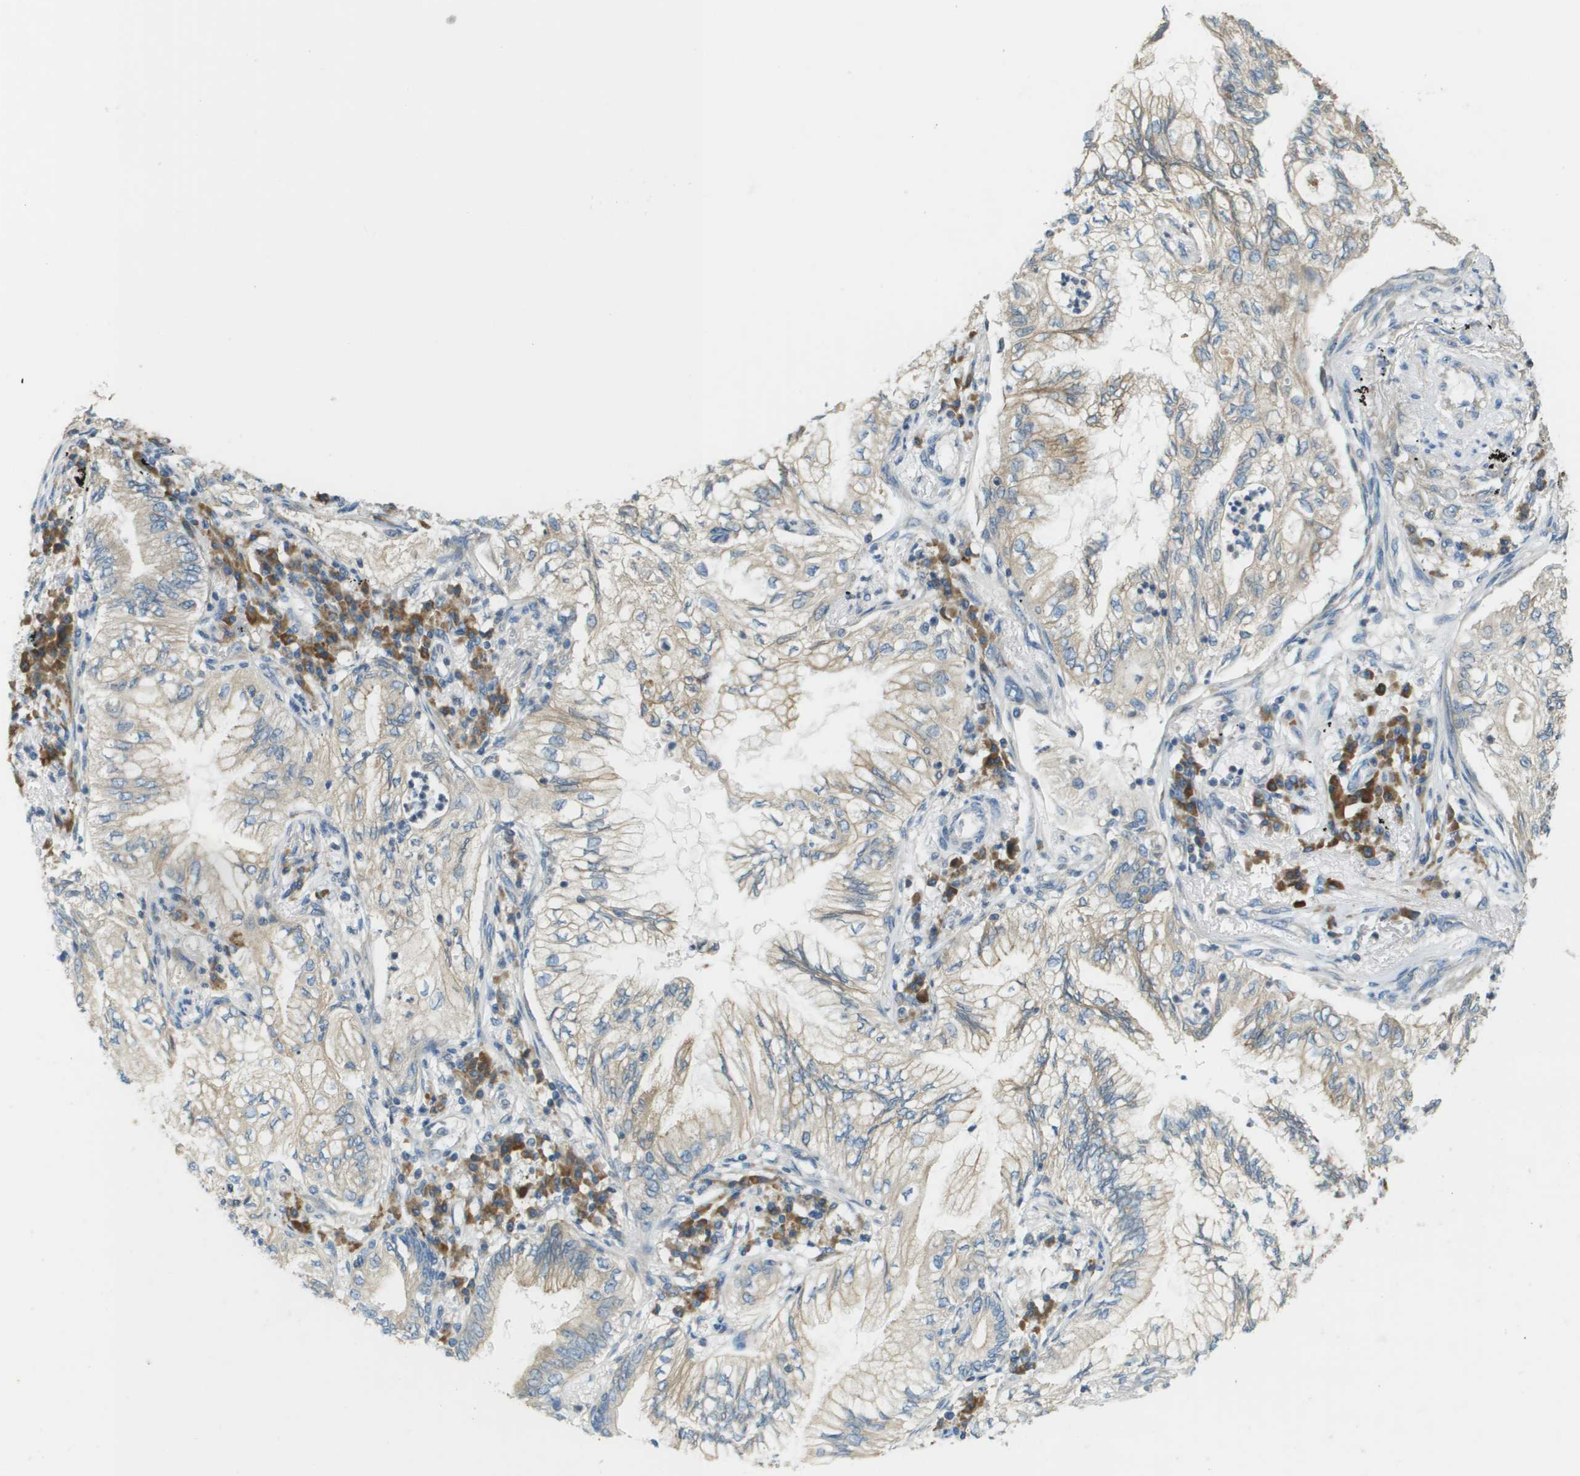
{"staining": {"intensity": "weak", "quantity": ">75%", "location": "cytoplasmic/membranous"}, "tissue": "lung cancer", "cell_type": "Tumor cells", "image_type": "cancer", "snomed": [{"axis": "morphology", "description": "Normal tissue, NOS"}, {"axis": "morphology", "description": "Adenocarcinoma, NOS"}, {"axis": "topography", "description": "Bronchus"}, {"axis": "topography", "description": "Lung"}], "caption": "Immunohistochemical staining of human lung cancer displays low levels of weak cytoplasmic/membranous expression in about >75% of tumor cells.", "gene": "DNAJB11", "patient": {"sex": "female", "age": 70}}